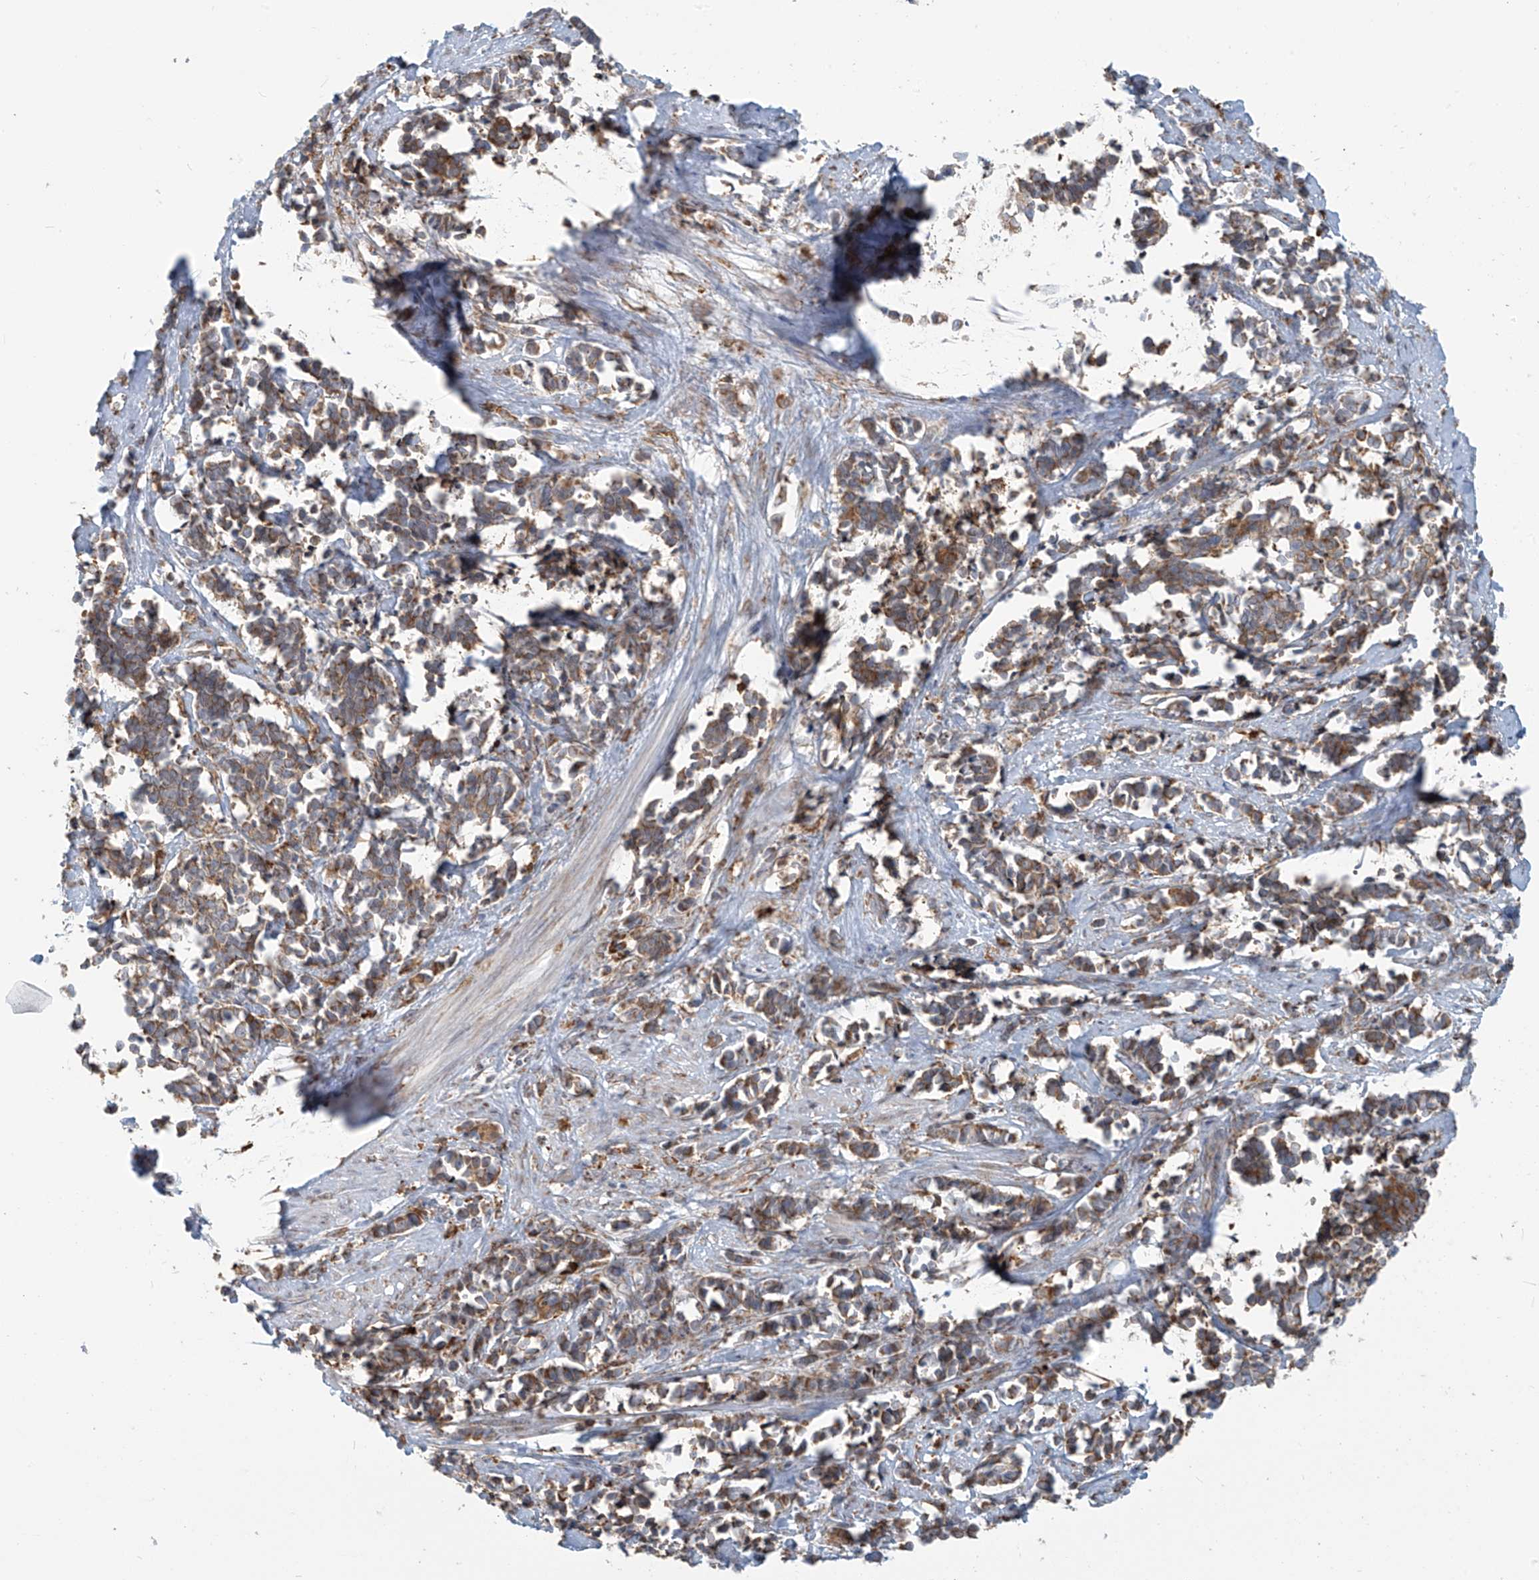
{"staining": {"intensity": "moderate", "quantity": ">75%", "location": "cytoplasmic/membranous"}, "tissue": "cervical cancer", "cell_type": "Tumor cells", "image_type": "cancer", "snomed": [{"axis": "morphology", "description": "Normal tissue, NOS"}, {"axis": "morphology", "description": "Squamous cell carcinoma, NOS"}, {"axis": "topography", "description": "Cervix"}], "caption": "Tumor cells exhibit medium levels of moderate cytoplasmic/membranous expression in about >75% of cells in human cervical cancer. The staining was performed using DAB to visualize the protein expression in brown, while the nuclei were stained in blue with hematoxylin (Magnification: 20x).", "gene": "KATNIP", "patient": {"sex": "female", "age": 35}}